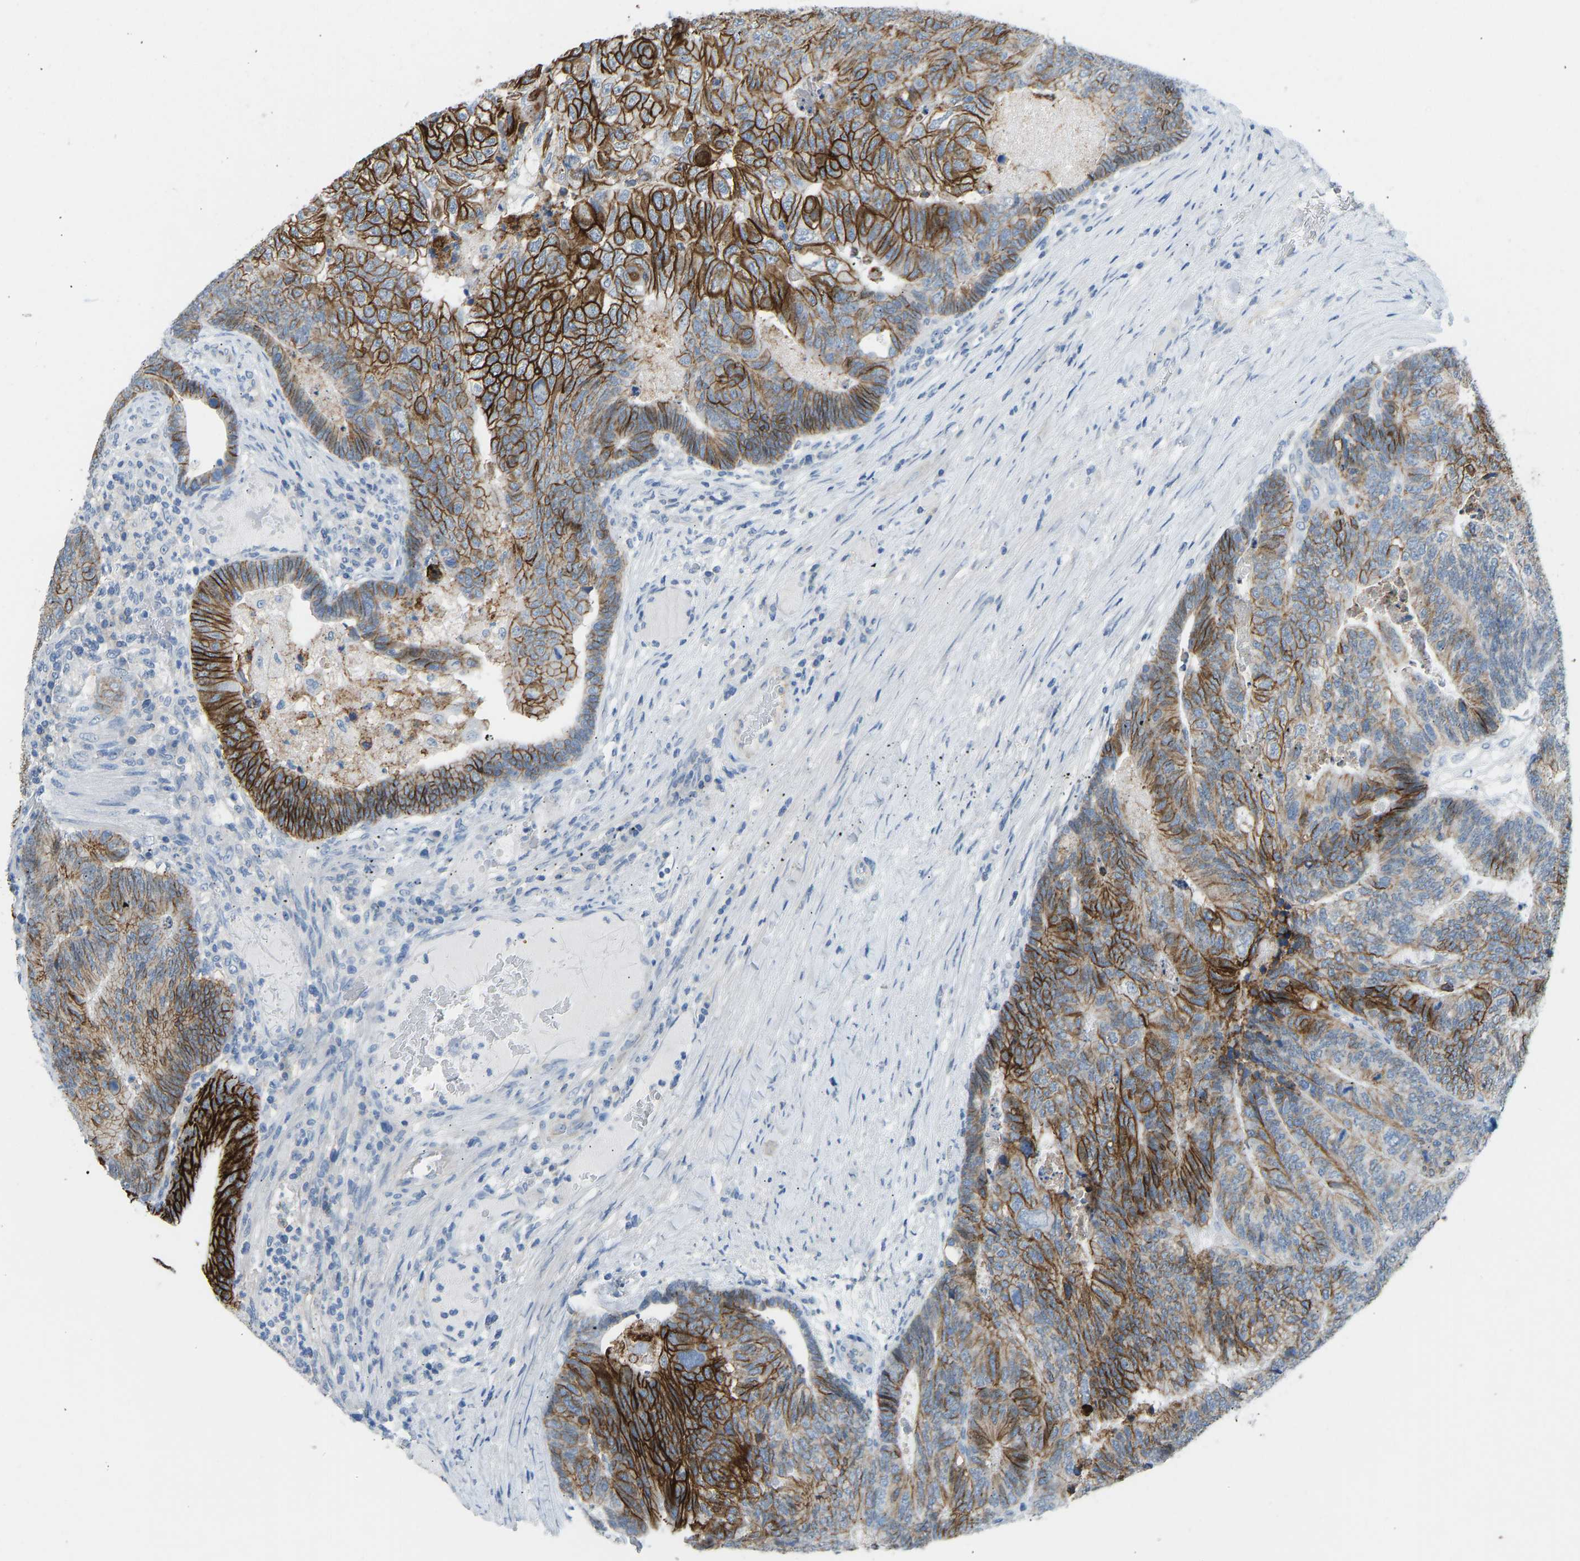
{"staining": {"intensity": "strong", "quantity": ">75%", "location": "cytoplasmic/membranous"}, "tissue": "colorectal cancer", "cell_type": "Tumor cells", "image_type": "cancer", "snomed": [{"axis": "morphology", "description": "Adenocarcinoma, NOS"}, {"axis": "topography", "description": "Colon"}], "caption": "Strong cytoplasmic/membranous protein positivity is seen in approximately >75% of tumor cells in colorectal adenocarcinoma. Using DAB (brown) and hematoxylin (blue) stains, captured at high magnification using brightfield microscopy.", "gene": "ATP1A1", "patient": {"sex": "female", "age": 67}}